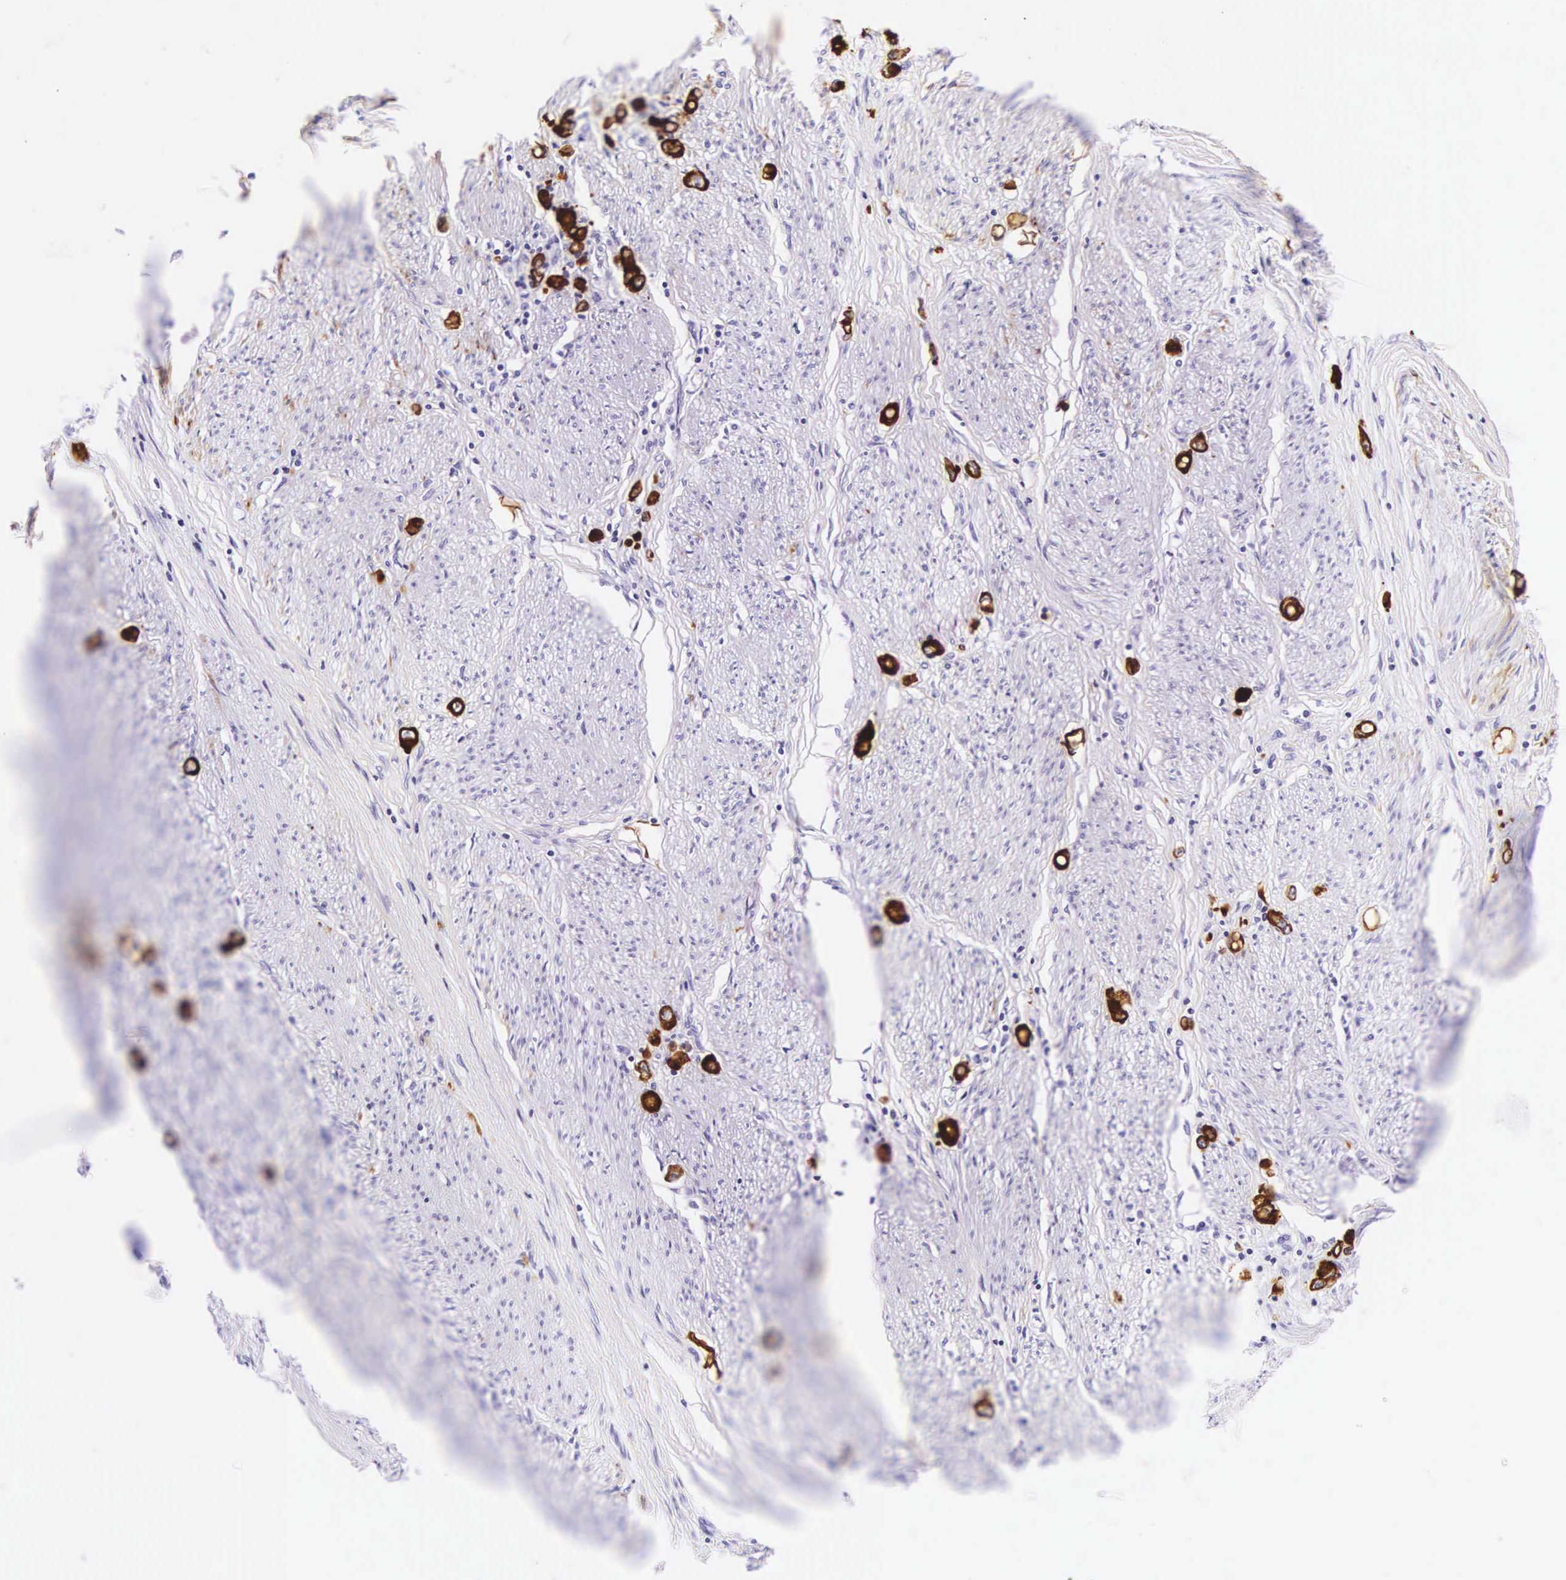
{"staining": {"intensity": "strong", "quantity": ">75%", "location": "cytoplasmic/membranous"}, "tissue": "stomach cancer", "cell_type": "Tumor cells", "image_type": "cancer", "snomed": [{"axis": "morphology", "description": "Adenocarcinoma, NOS"}, {"axis": "topography", "description": "Stomach"}], "caption": "Brown immunohistochemical staining in stomach cancer (adenocarcinoma) displays strong cytoplasmic/membranous expression in approximately >75% of tumor cells.", "gene": "KRT18", "patient": {"sex": "male", "age": 72}}